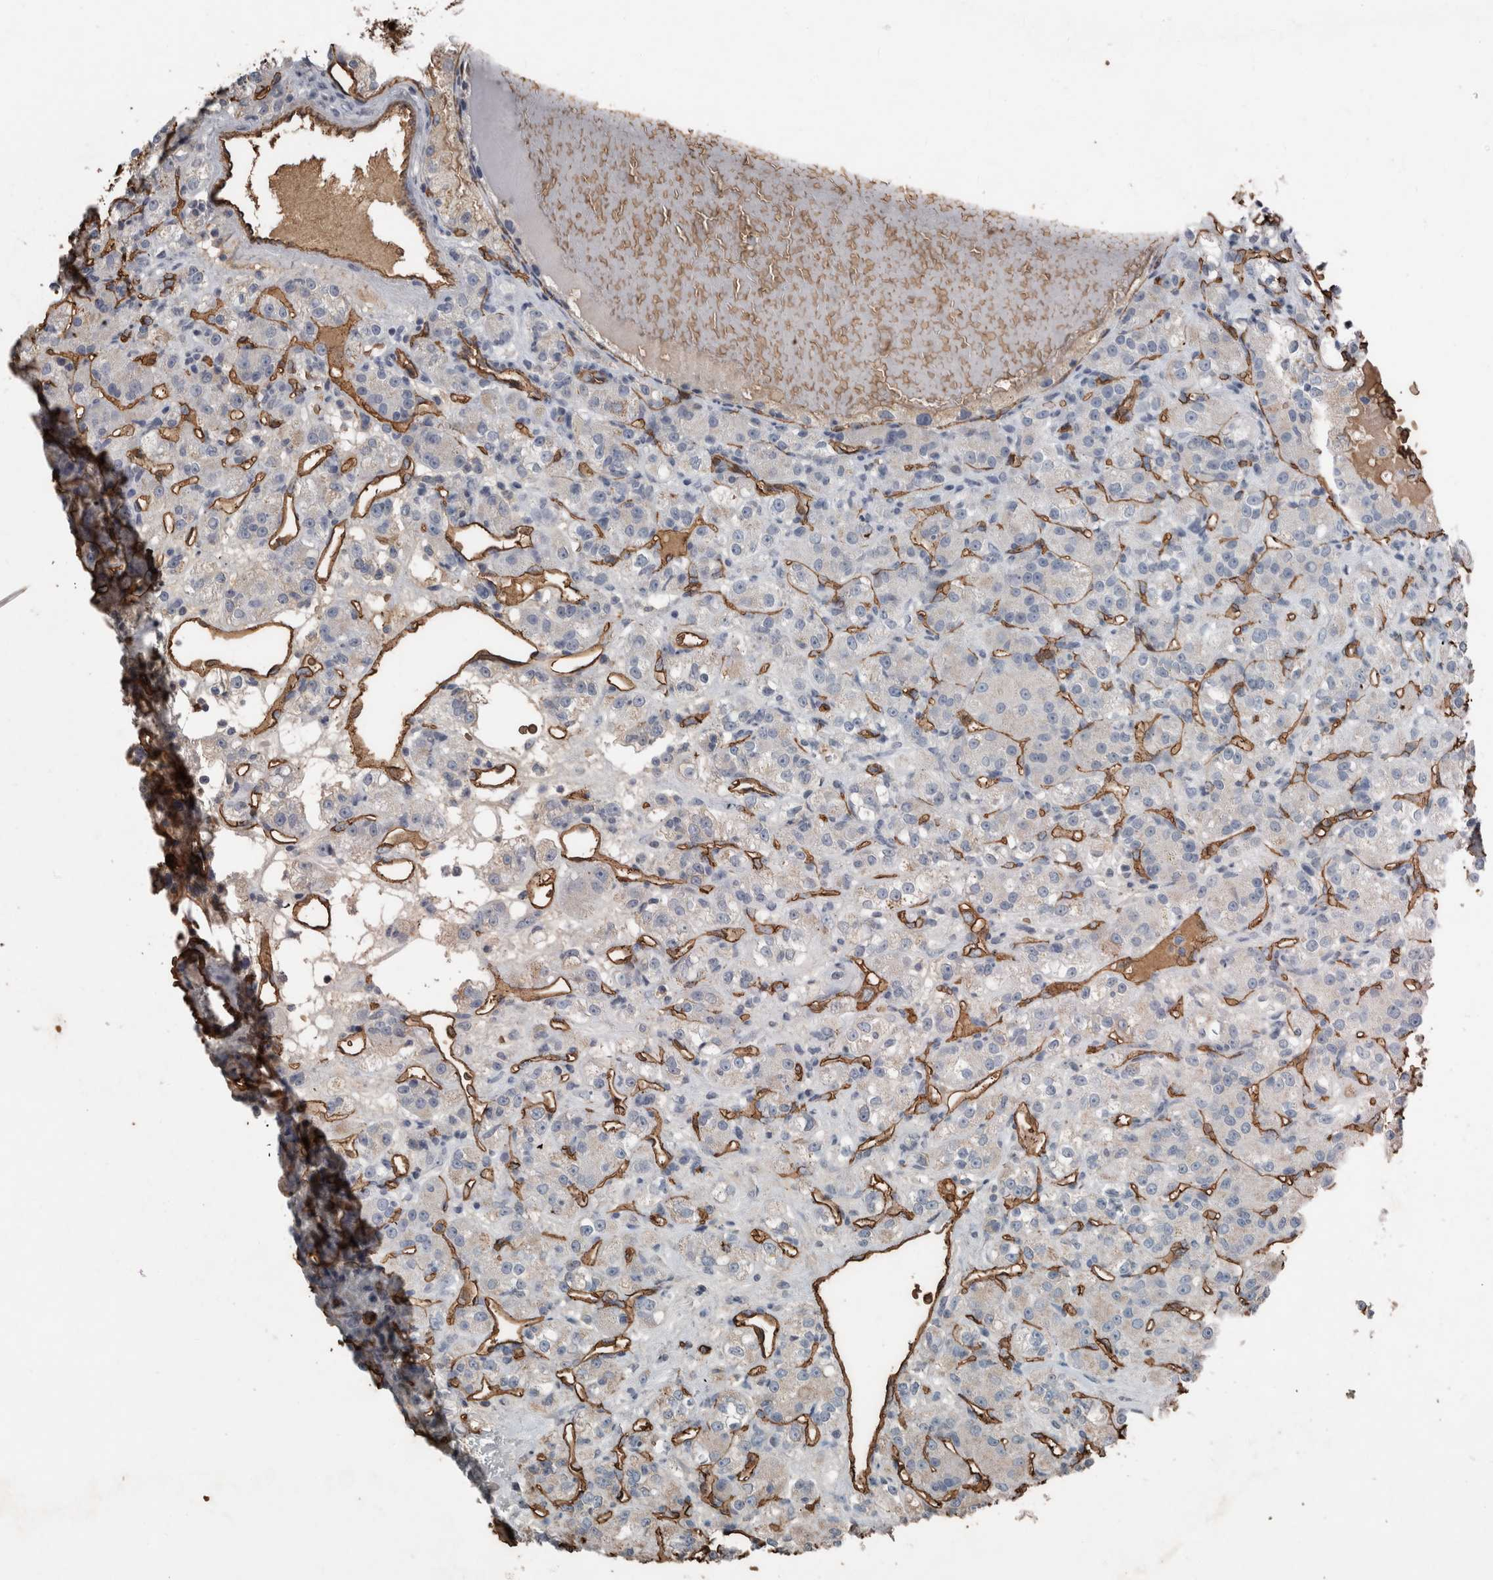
{"staining": {"intensity": "negative", "quantity": "none", "location": "none"}, "tissue": "renal cancer", "cell_type": "Tumor cells", "image_type": "cancer", "snomed": [{"axis": "morphology", "description": "Normal tissue, NOS"}, {"axis": "morphology", "description": "Adenocarcinoma, NOS"}, {"axis": "topography", "description": "Kidney"}], "caption": "The immunohistochemistry (IHC) histopathology image has no significant positivity in tumor cells of adenocarcinoma (renal) tissue.", "gene": "LBP", "patient": {"sex": "male", "age": 61}}